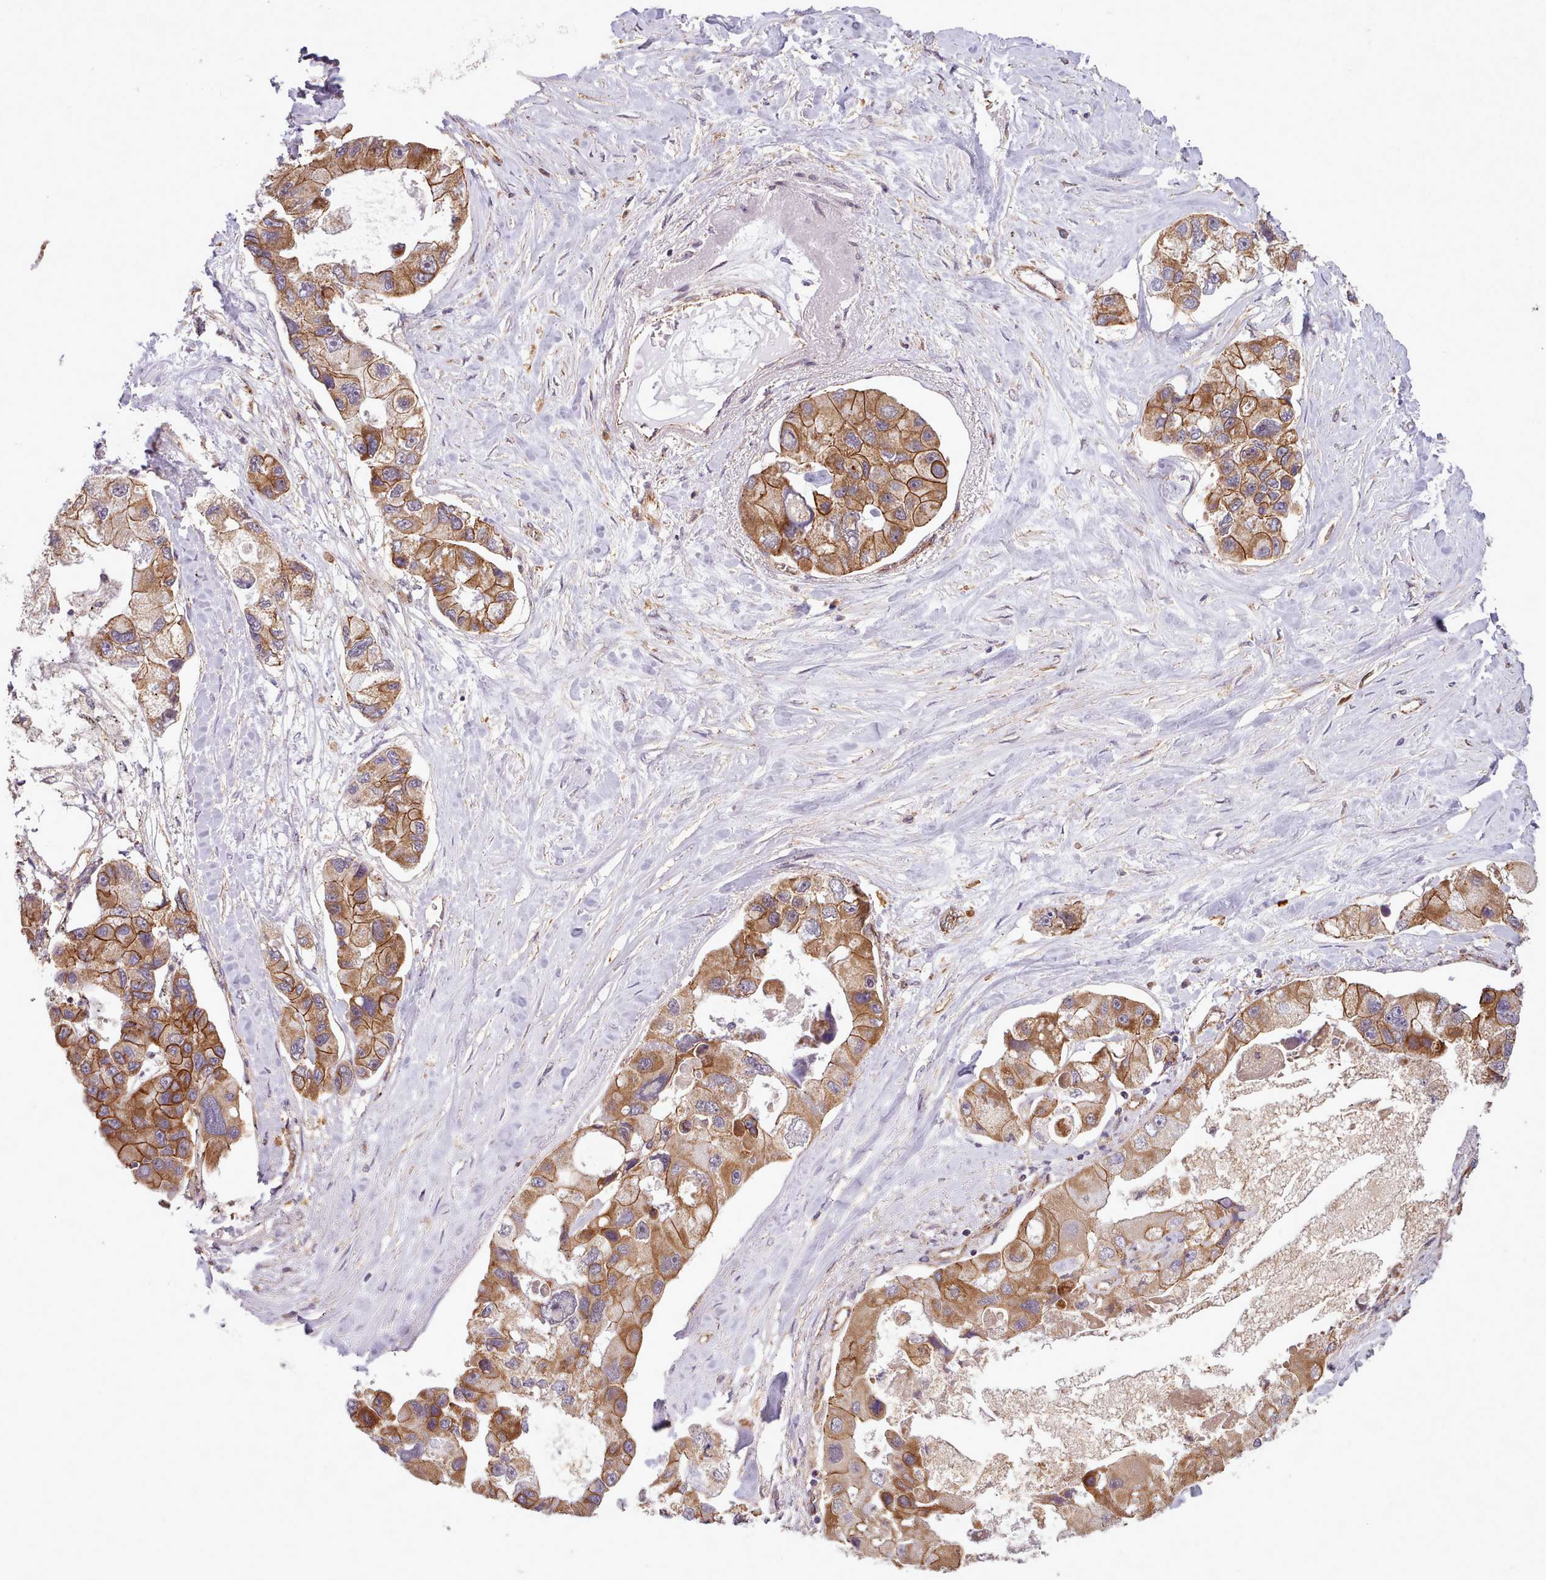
{"staining": {"intensity": "moderate", "quantity": ">75%", "location": "cytoplasmic/membranous"}, "tissue": "lung cancer", "cell_type": "Tumor cells", "image_type": "cancer", "snomed": [{"axis": "morphology", "description": "Adenocarcinoma, NOS"}, {"axis": "topography", "description": "Lung"}], "caption": "Lung cancer stained with IHC exhibits moderate cytoplasmic/membranous staining in approximately >75% of tumor cells. (brown staining indicates protein expression, while blue staining denotes nuclei).", "gene": "MRPL46", "patient": {"sex": "female", "age": 54}}